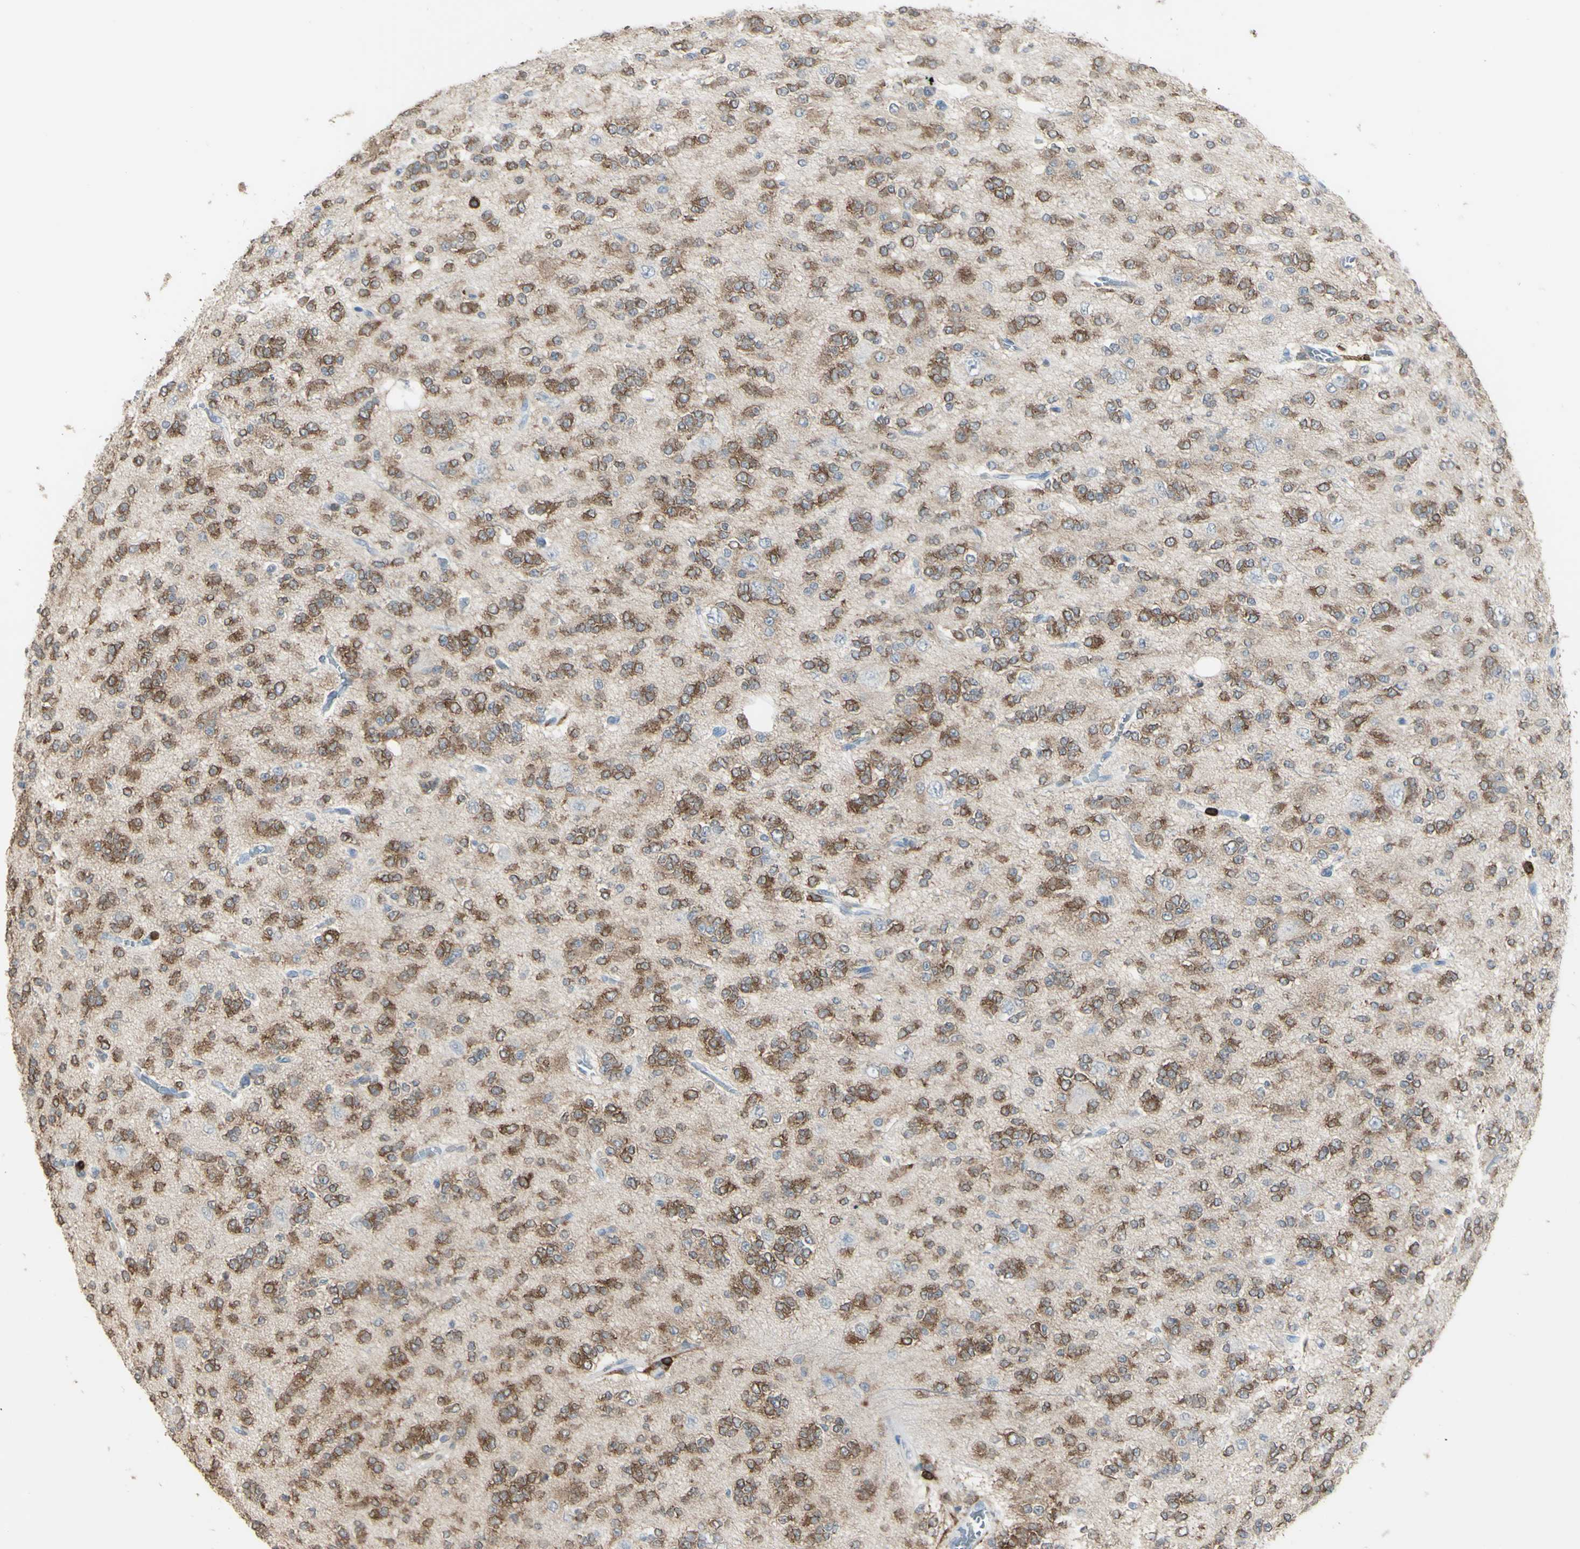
{"staining": {"intensity": "moderate", "quantity": "25%-75%", "location": "cytoplasmic/membranous"}, "tissue": "glioma", "cell_type": "Tumor cells", "image_type": "cancer", "snomed": [{"axis": "morphology", "description": "Glioma, malignant, Low grade"}, {"axis": "topography", "description": "Brain"}], "caption": "A micrograph of human low-grade glioma (malignant) stained for a protein shows moderate cytoplasmic/membranous brown staining in tumor cells.", "gene": "PSTPIP1", "patient": {"sex": "male", "age": 38}}